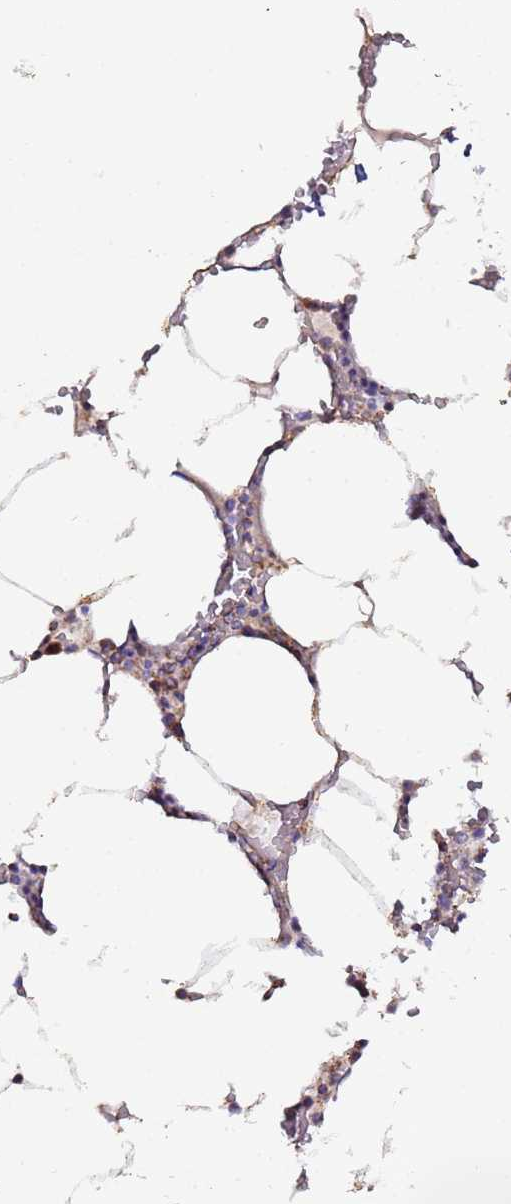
{"staining": {"intensity": "moderate", "quantity": "<25%", "location": "cytoplasmic/membranous"}, "tissue": "bone marrow", "cell_type": "Hematopoietic cells", "image_type": "normal", "snomed": [{"axis": "morphology", "description": "Normal tissue, NOS"}, {"axis": "topography", "description": "Bone marrow"}], "caption": "Immunohistochemistry (IHC) of benign bone marrow demonstrates low levels of moderate cytoplasmic/membranous staining in approximately <25% of hematopoietic cells. The protein is shown in brown color, while the nuclei are stained blue.", "gene": "FRG2B", "patient": {"sex": "male", "age": 70}}